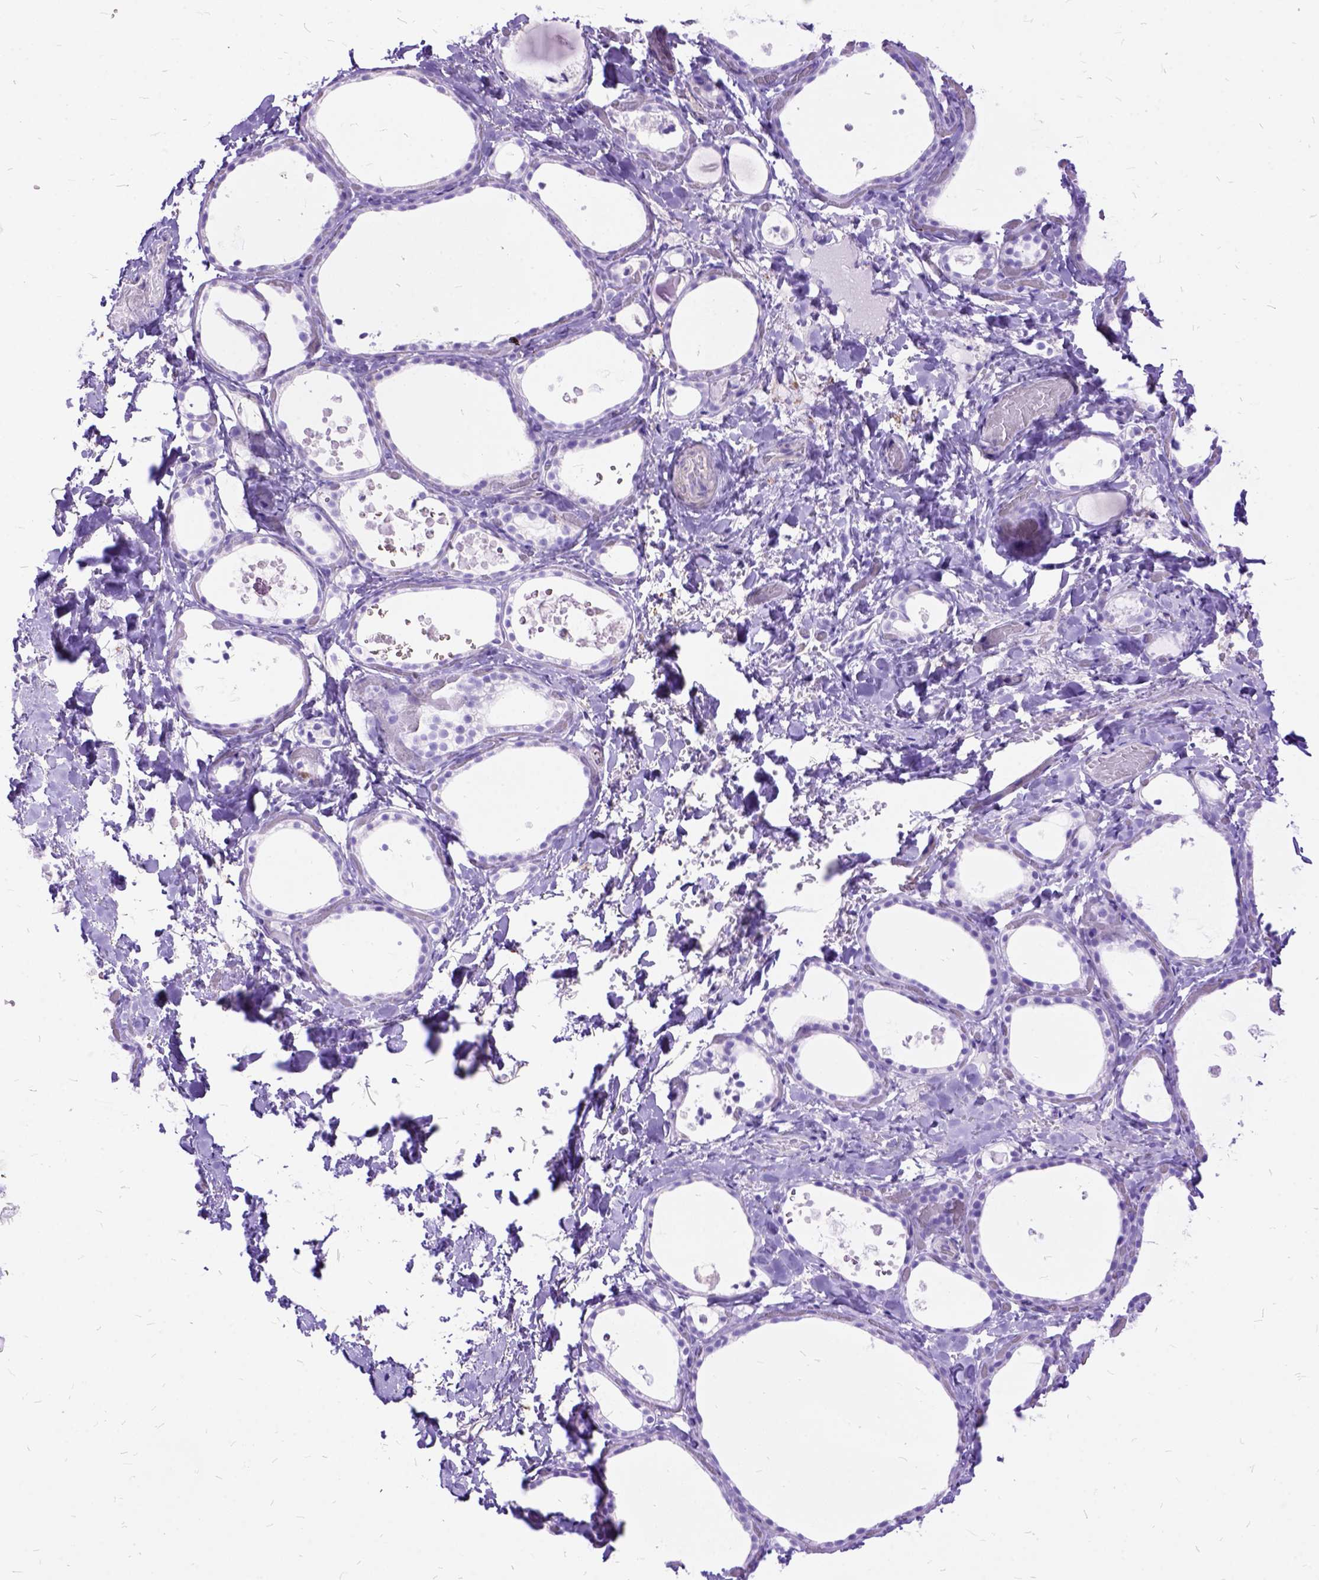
{"staining": {"intensity": "negative", "quantity": "none", "location": "none"}, "tissue": "thyroid gland", "cell_type": "Glandular cells", "image_type": "normal", "snomed": [{"axis": "morphology", "description": "Normal tissue, NOS"}, {"axis": "topography", "description": "Thyroid gland"}], "caption": "Glandular cells show no significant positivity in benign thyroid gland. (Immunohistochemistry, brightfield microscopy, high magnification).", "gene": "ARL9", "patient": {"sex": "female", "age": 56}}